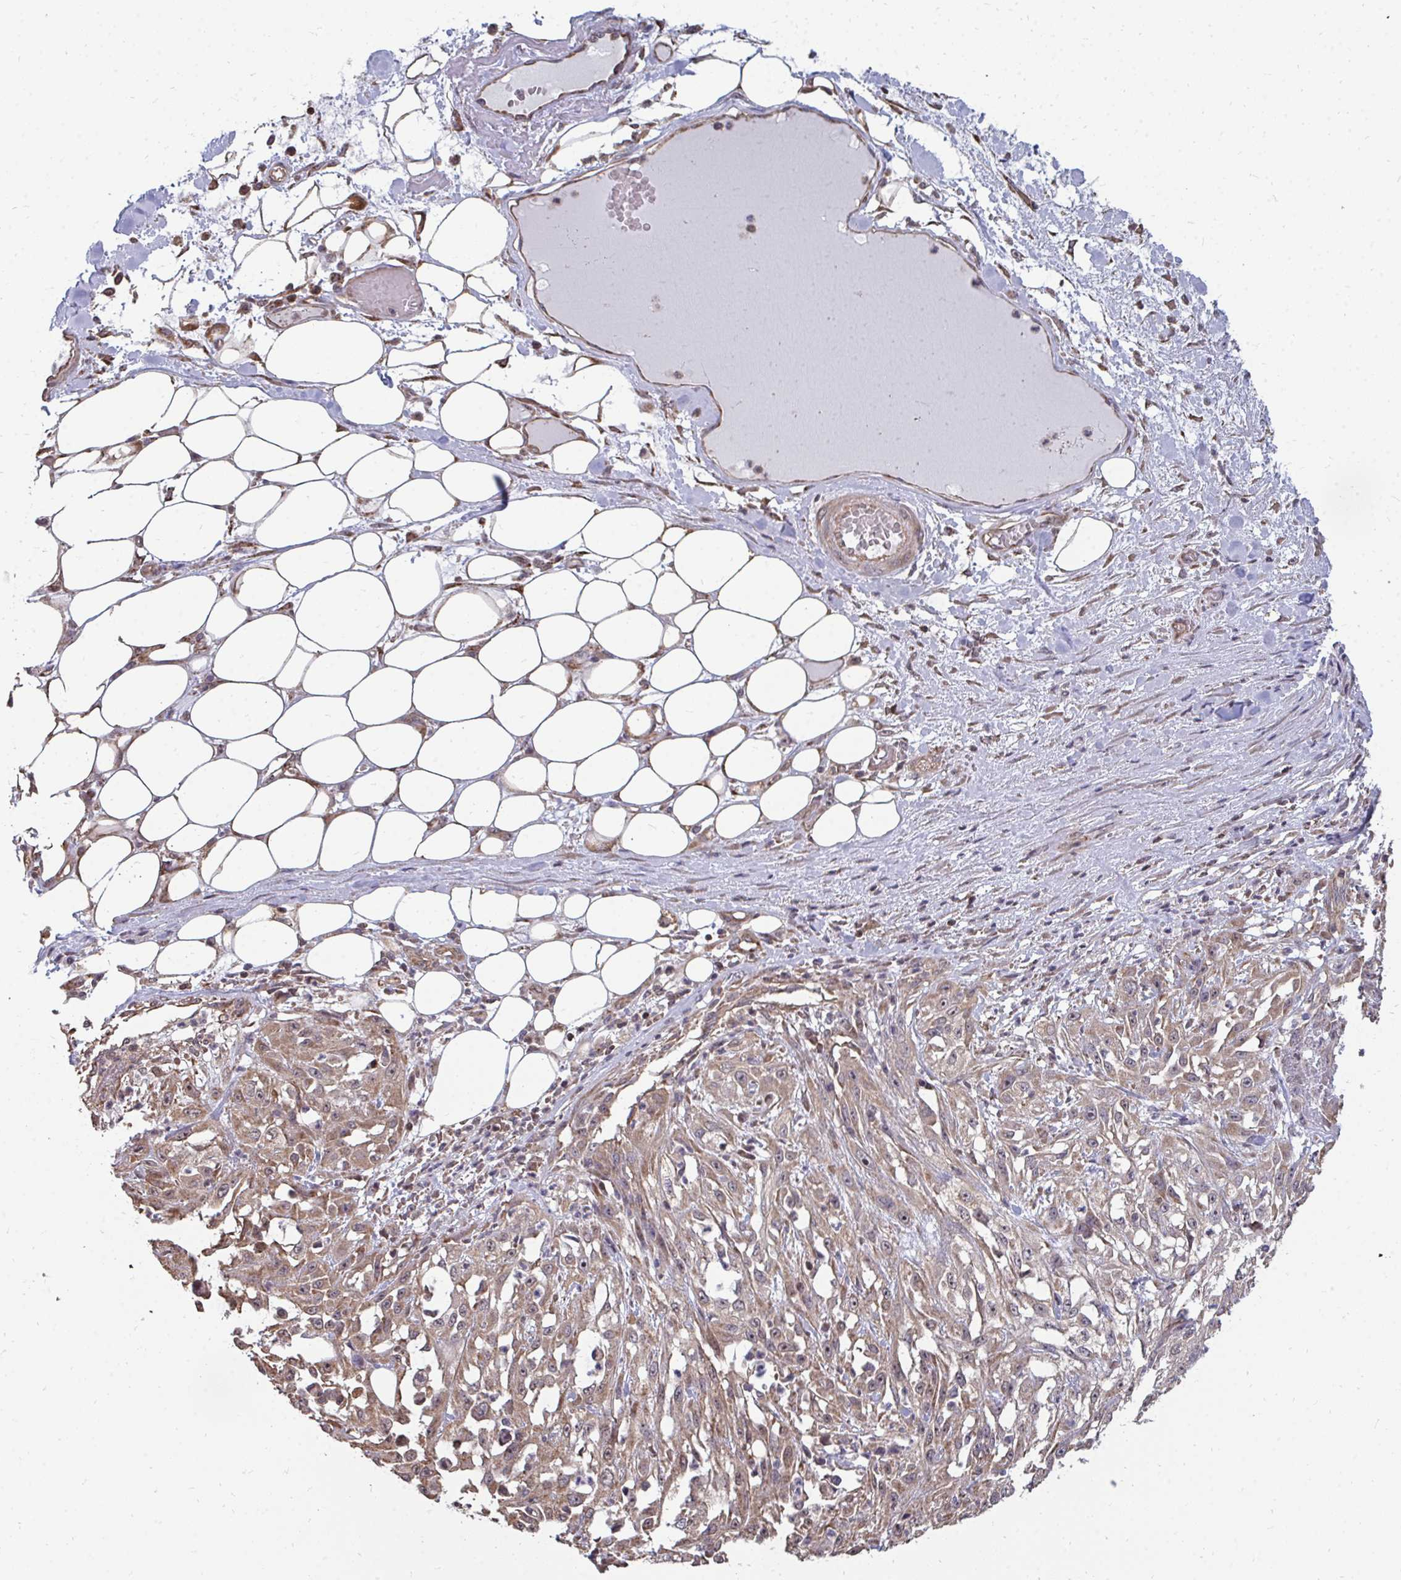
{"staining": {"intensity": "weak", "quantity": "25%-75%", "location": "cytoplasmic/membranous"}, "tissue": "skin cancer", "cell_type": "Tumor cells", "image_type": "cancer", "snomed": [{"axis": "morphology", "description": "Squamous cell carcinoma, NOS"}, {"axis": "morphology", "description": "Squamous cell carcinoma, metastatic, NOS"}, {"axis": "topography", "description": "Skin"}, {"axis": "topography", "description": "Lymph node"}], "caption": "Human metastatic squamous cell carcinoma (skin) stained with a protein marker demonstrates weak staining in tumor cells.", "gene": "DNAJA2", "patient": {"sex": "male", "age": 75}}